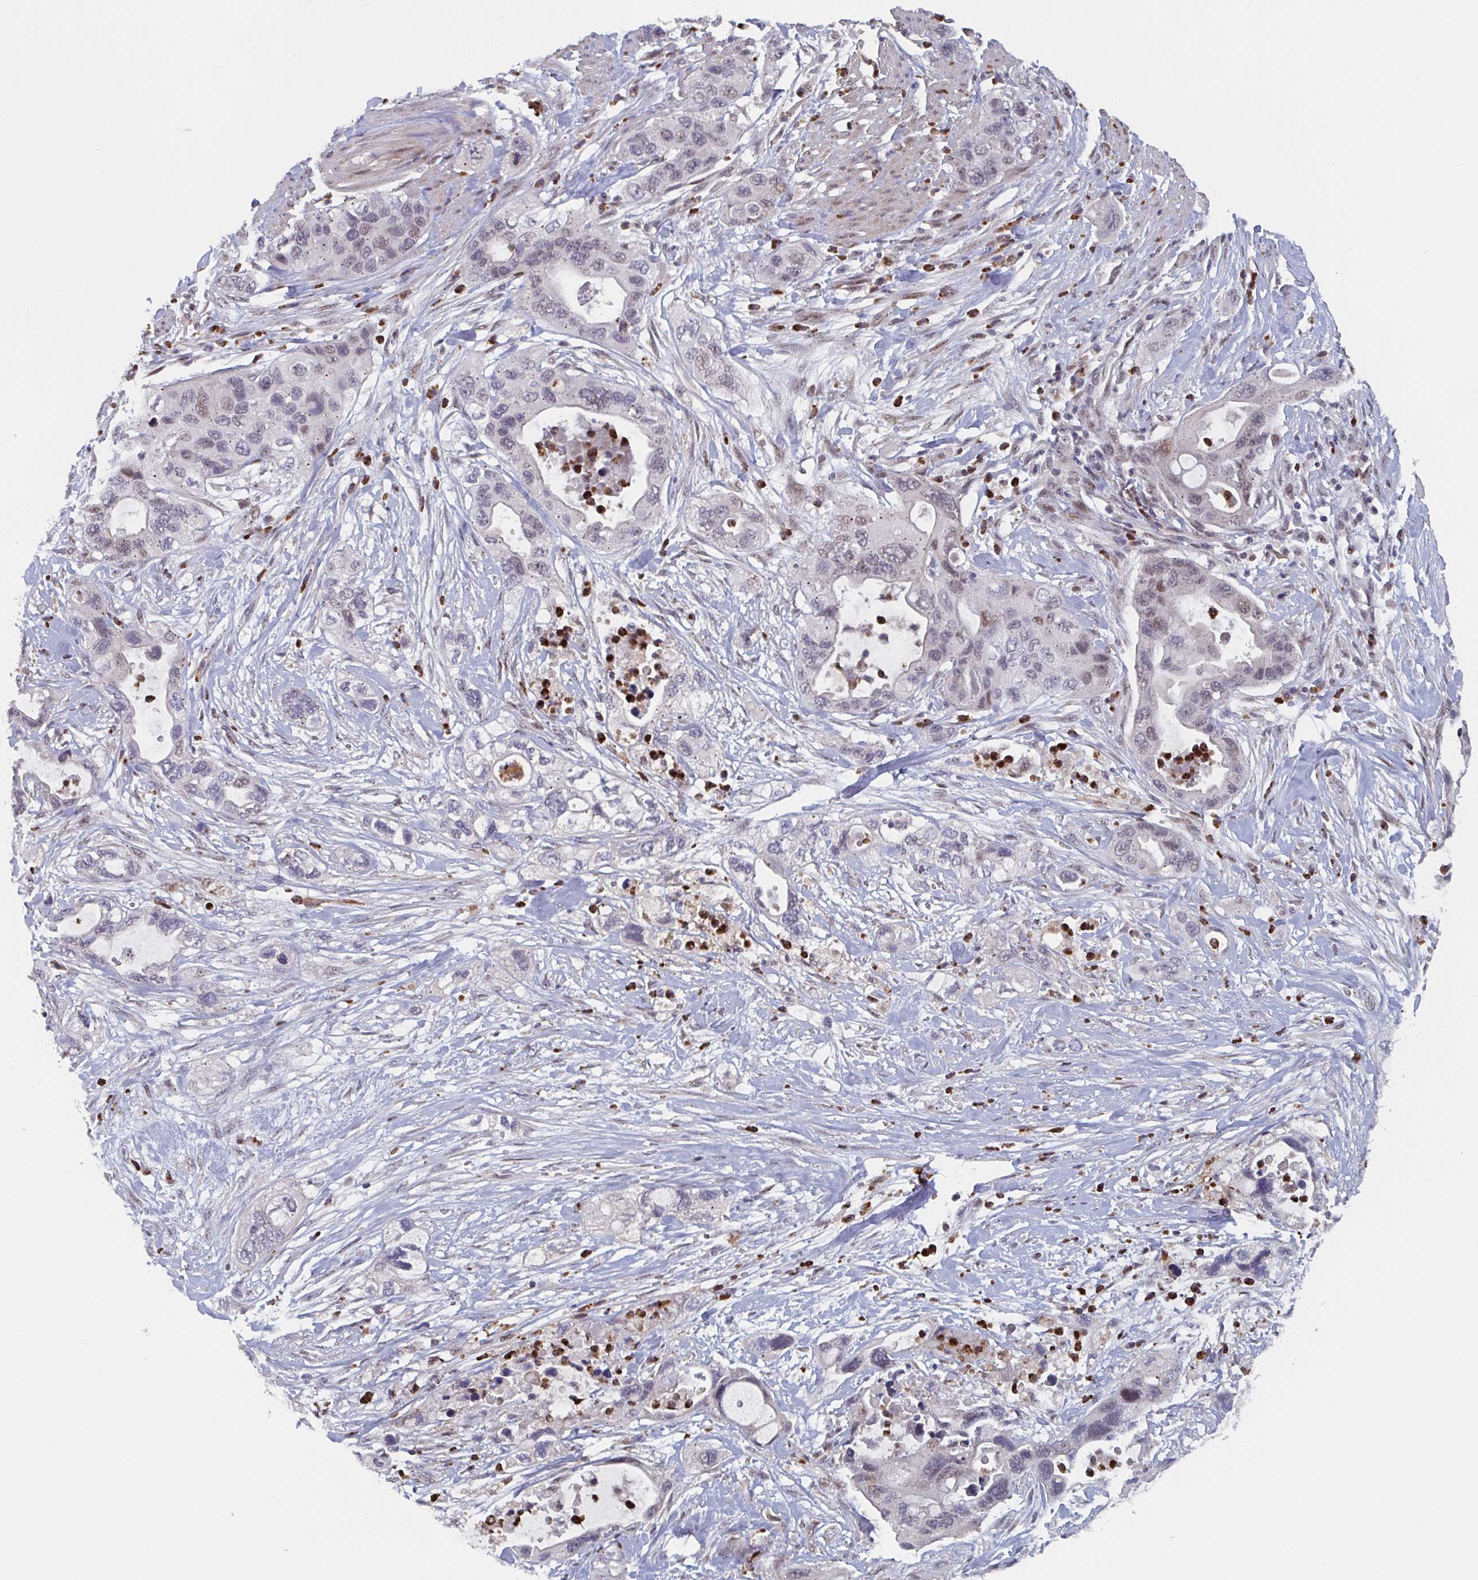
{"staining": {"intensity": "weak", "quantity": "25%-75%", "location": "nuclear"}, "tissue": "pancreatic cancer", "cell_type": "Tumor cells", "image_type": "cancer", "snomed": [{"axis": "morphology", "description": "Adenocarcinoma, NOS"}, {"axis": "topography", "description": "Pancreas"}], "caption": "An immunohistochemistry micrograph of tumor tissue is shown. Protein staining in brown shows weak nuclear positivity in pancreatic cancer within tumor cells.", "gene": "RNF212", "patient": {"sex": "female", "age": 71}}